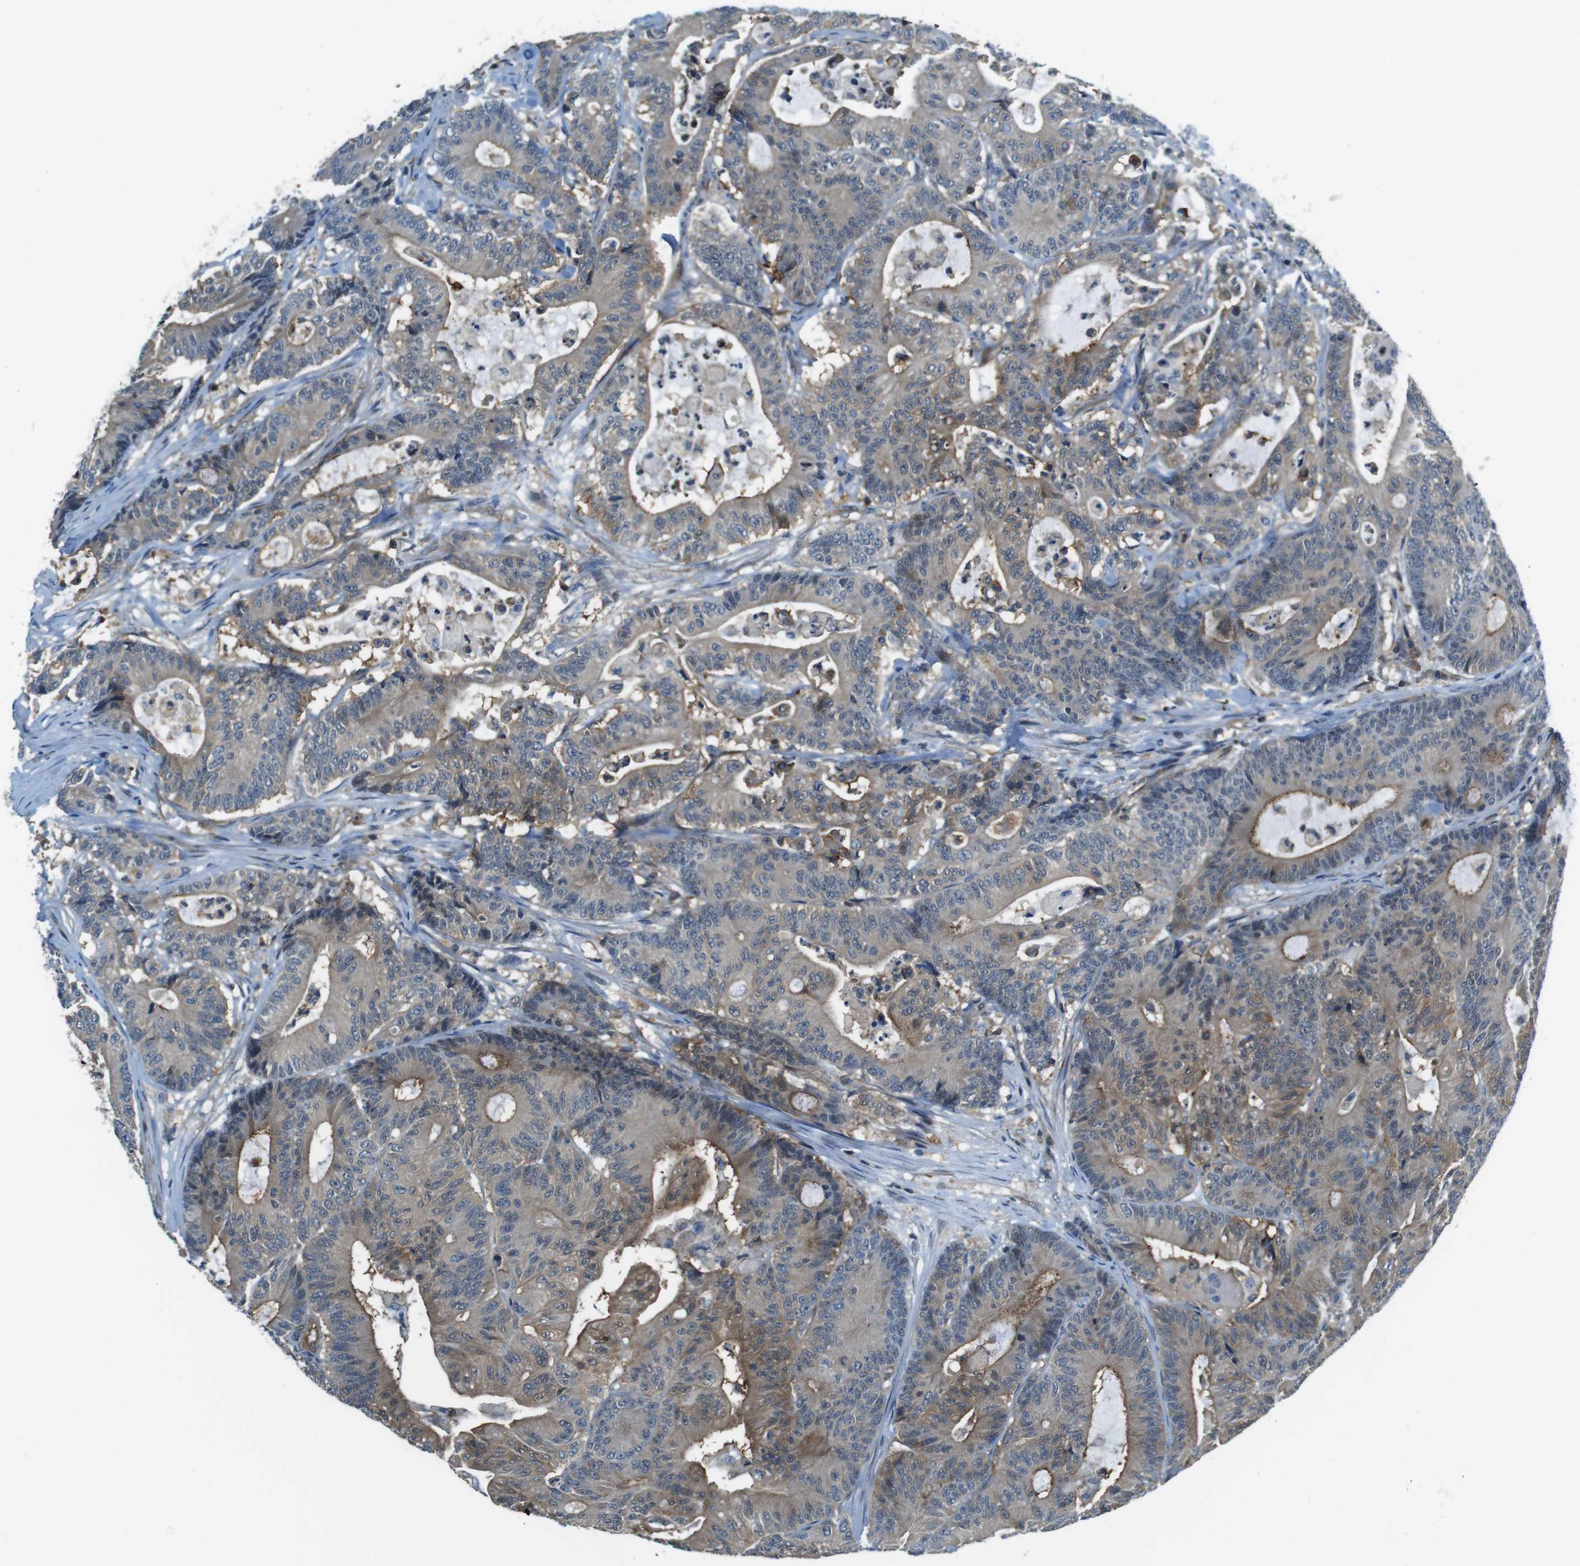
{"staining": {"intensity": "moderate", "quantity": "25%-75%", "location": "cytoplasmic/membranous"}, "tissue": "colorectal cancer", "cell_type": "Tumor cells", "image_type": "cancer", "snomed": [{"axis": "morphology", "description": "Adenocarcinoma, NOS"}, {"axis": "topography", "description": "Colon"}], "caption": "IHC of colorectal cancer (adenocarcinoma) exhibits medium levels of moderate cytoplasmic/membranous positivity in approximately 25%-75% of tumor cells.", "gene": "TES", "patient": {"sex": "female", "age": 84}}